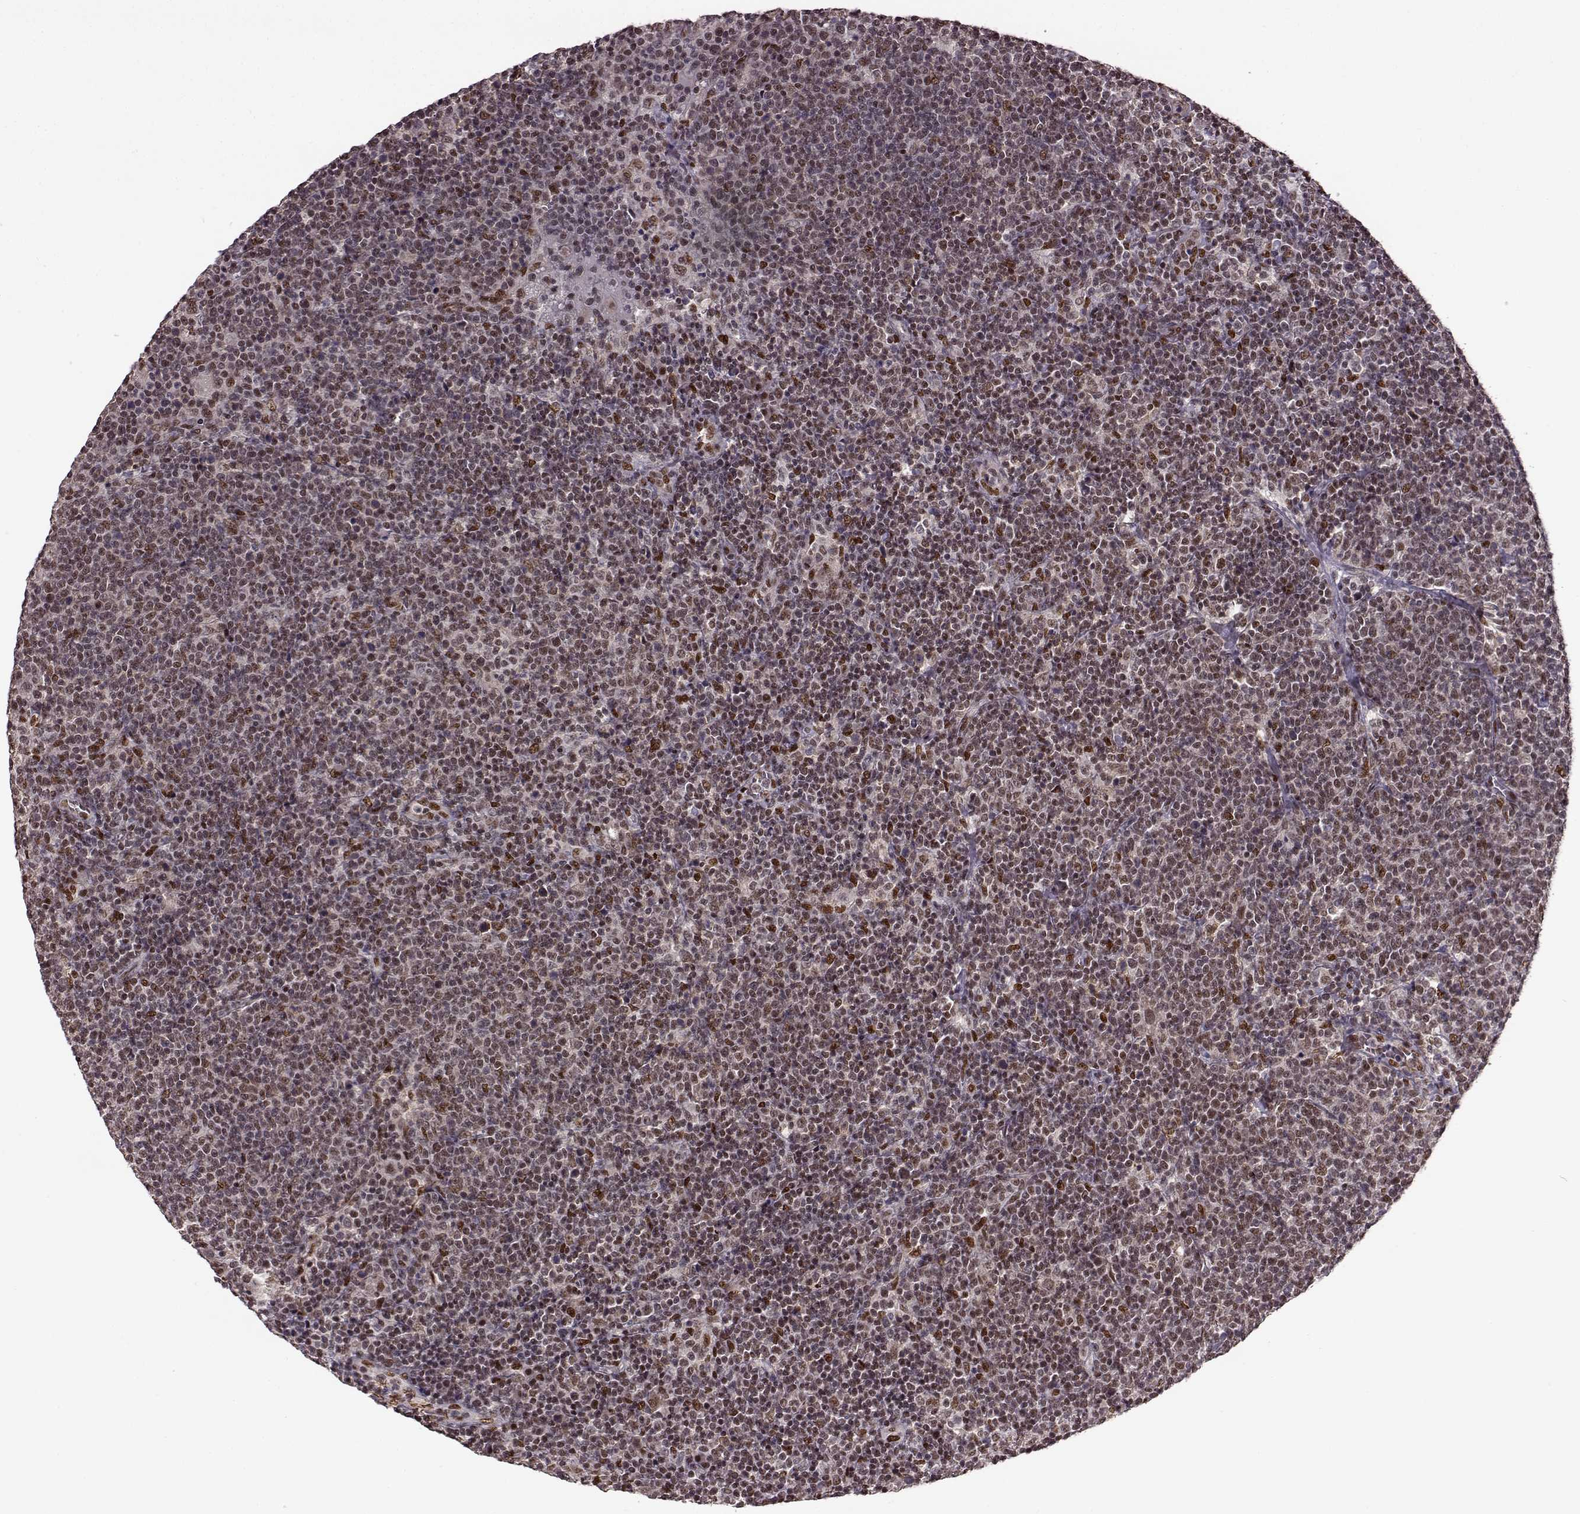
{"staining": {"intensity": "moderate", "quantity": "25%-75%", "location": "nuclear"}, "tissue": "lymphoma", "cell_type": "Tumor cells", "image_type": "cancer", "snomed": [{"axis": "morphology", "description": "Malignant lymphoma, non-Hodgkin's type, High grade"}, {"axis": "topography", "description": "Lymph node"}], "caption": "IHC staining of high-grade malignant lymphoma, non-Hodgkin's type, which shows medium levels of moderate nuclear expression in approximately 25%-75% of tumor cells indicating moderate nuclear protein staining. The staining was performed using DAB (brown) for protein detection and nuclei were counterstained in hematoxylin (blue).", "gene": "FTO", "patient": {"sex": "male", "age": 61}}